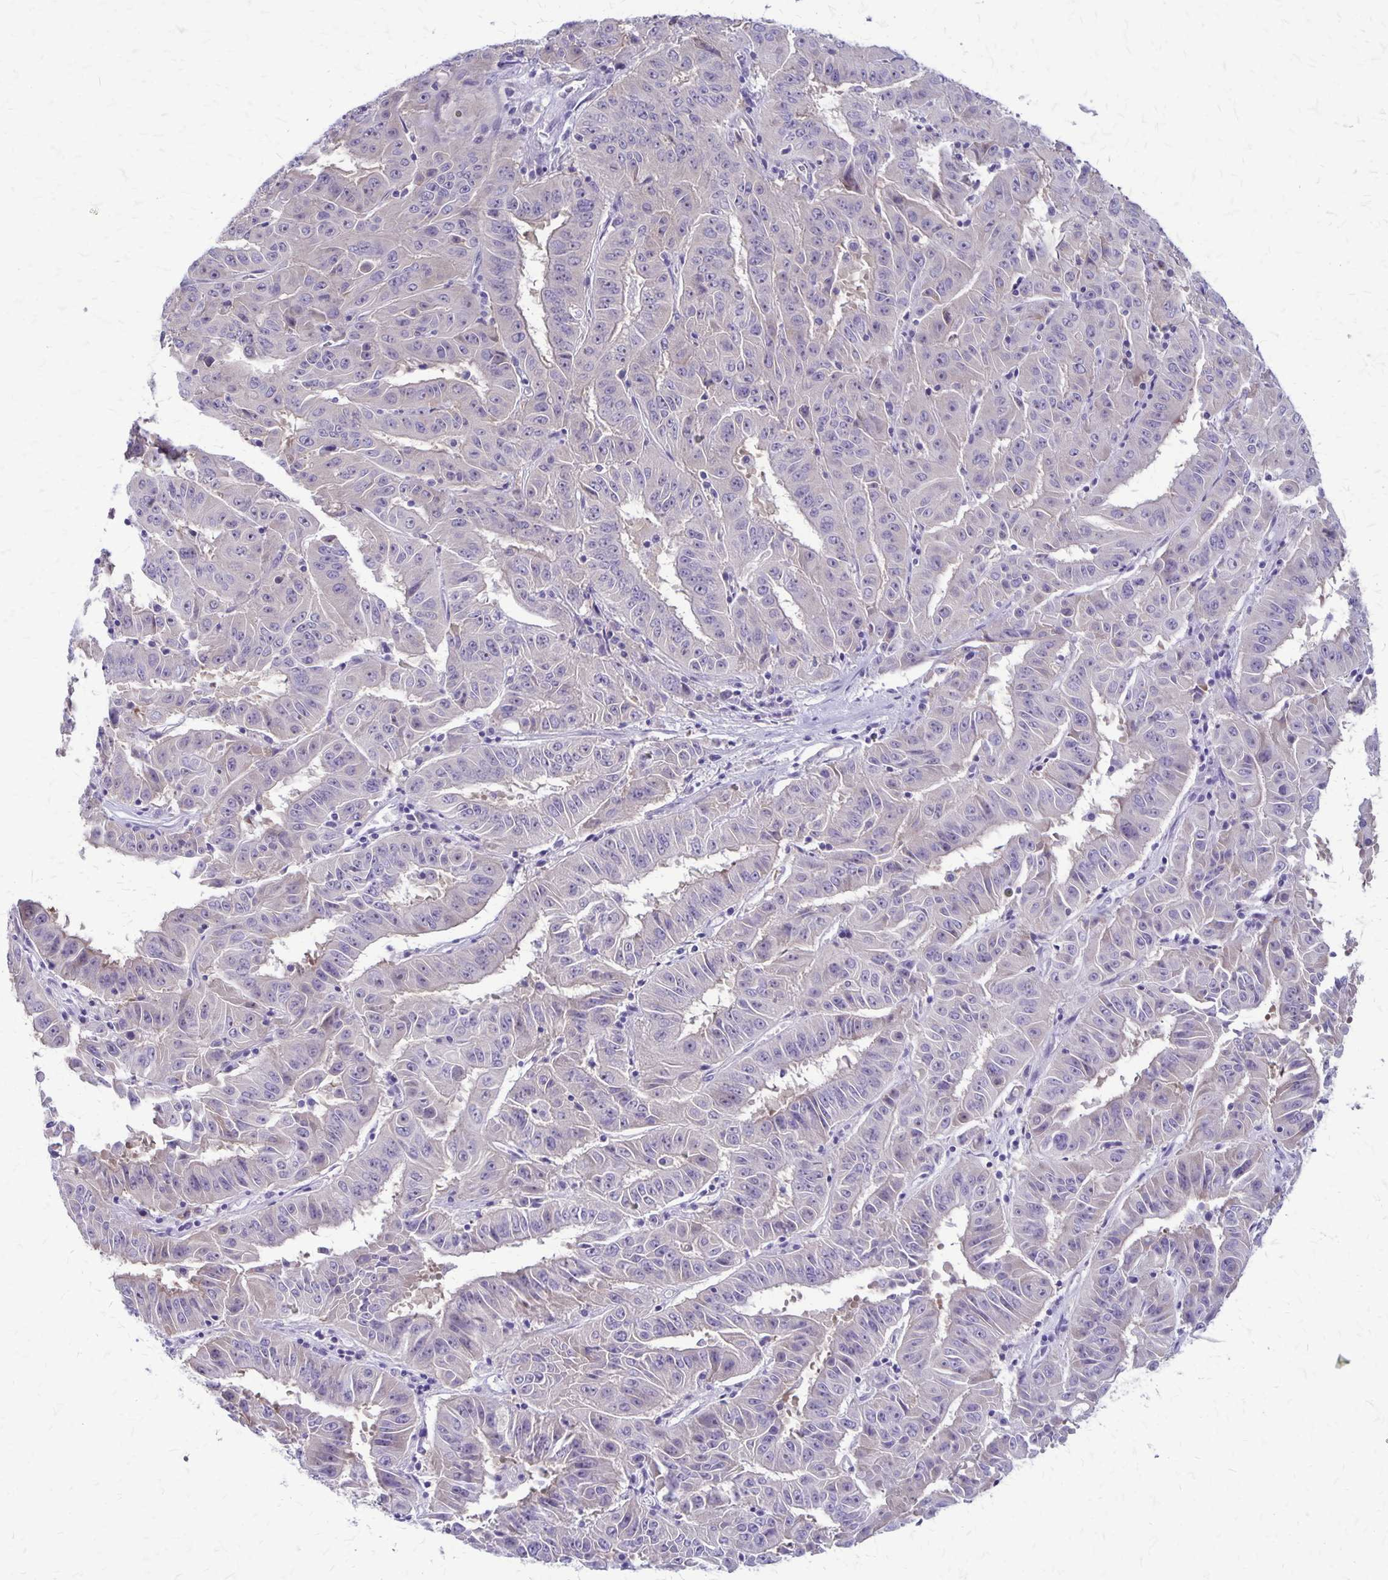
{"staining": {"intensity": "negative", "quantity": "none", "location": "none"}, "tissue": "pancreatic cancer", "cell_type": "Tumor cells", "image_type": "cancer", "snomed": [{"axis": "morphology", "description": "Adenocarcinoma, NOS"}, {"axis": "topography", "description": "Pancreas"}], "caption": "An immunohistochemistry photomicrograph of pancreatic adenocarcinoma is shown. There is no staining in tumor cells of pancreatic adenocarcinoma.", "gene": "PLXNB3", "patient": {"sex": "male", "age": 63}}